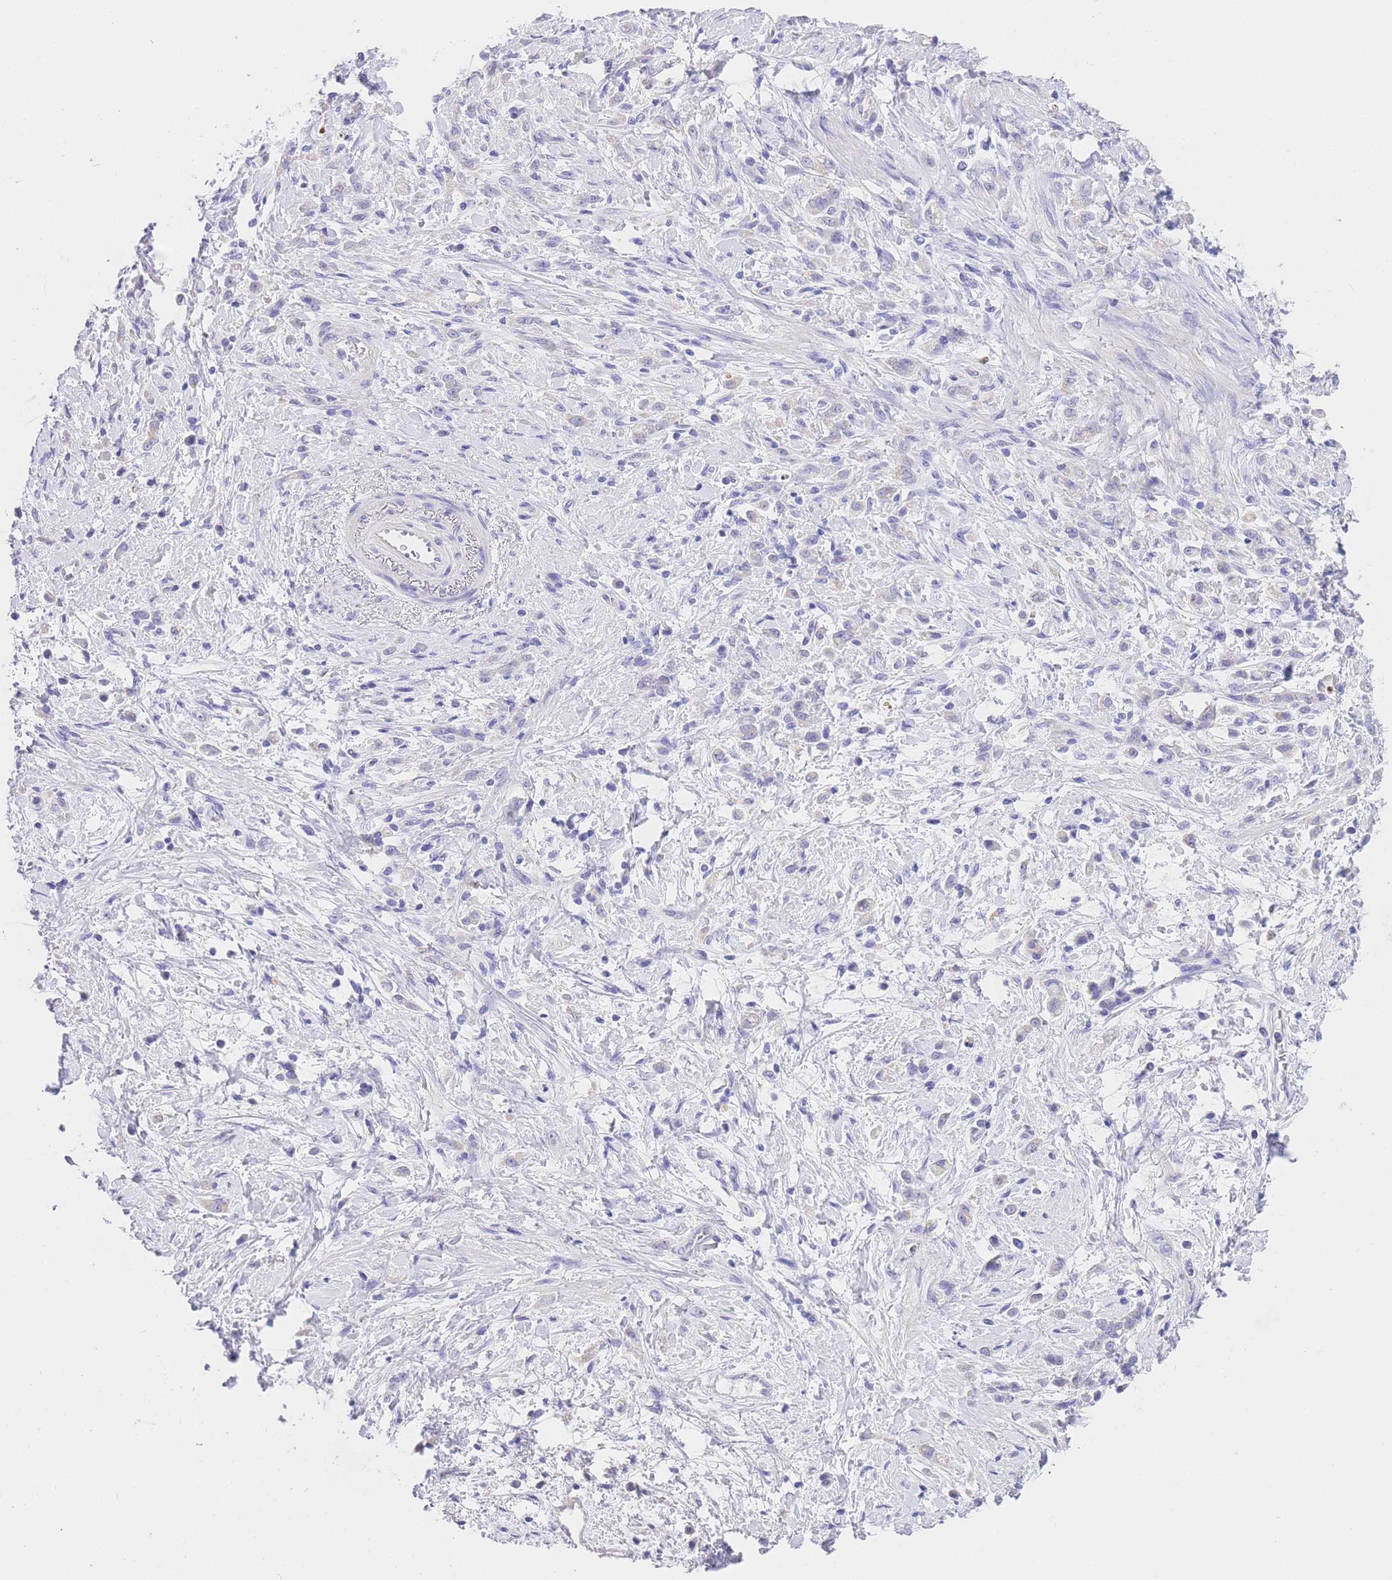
{"staining": {"intensity": "negative", "quantity": "none", "location": "none"}, "tissue": "stomach cancer", "cell_type": "Tumor cells", "image_type": "cancer", "snomed": [{"axis": "morphology", "description": "Adenocarcinoma, NOS"}, {"axis": "topography", "description": "Stomach"}], "caption": "This is an immunohistochemistry (IHC) micrograph of human adenocarcinoma (stomach). There is no expression in tumor cells.", "gene": "EPN2", "patient": {"sex": "female", "age": 60}}